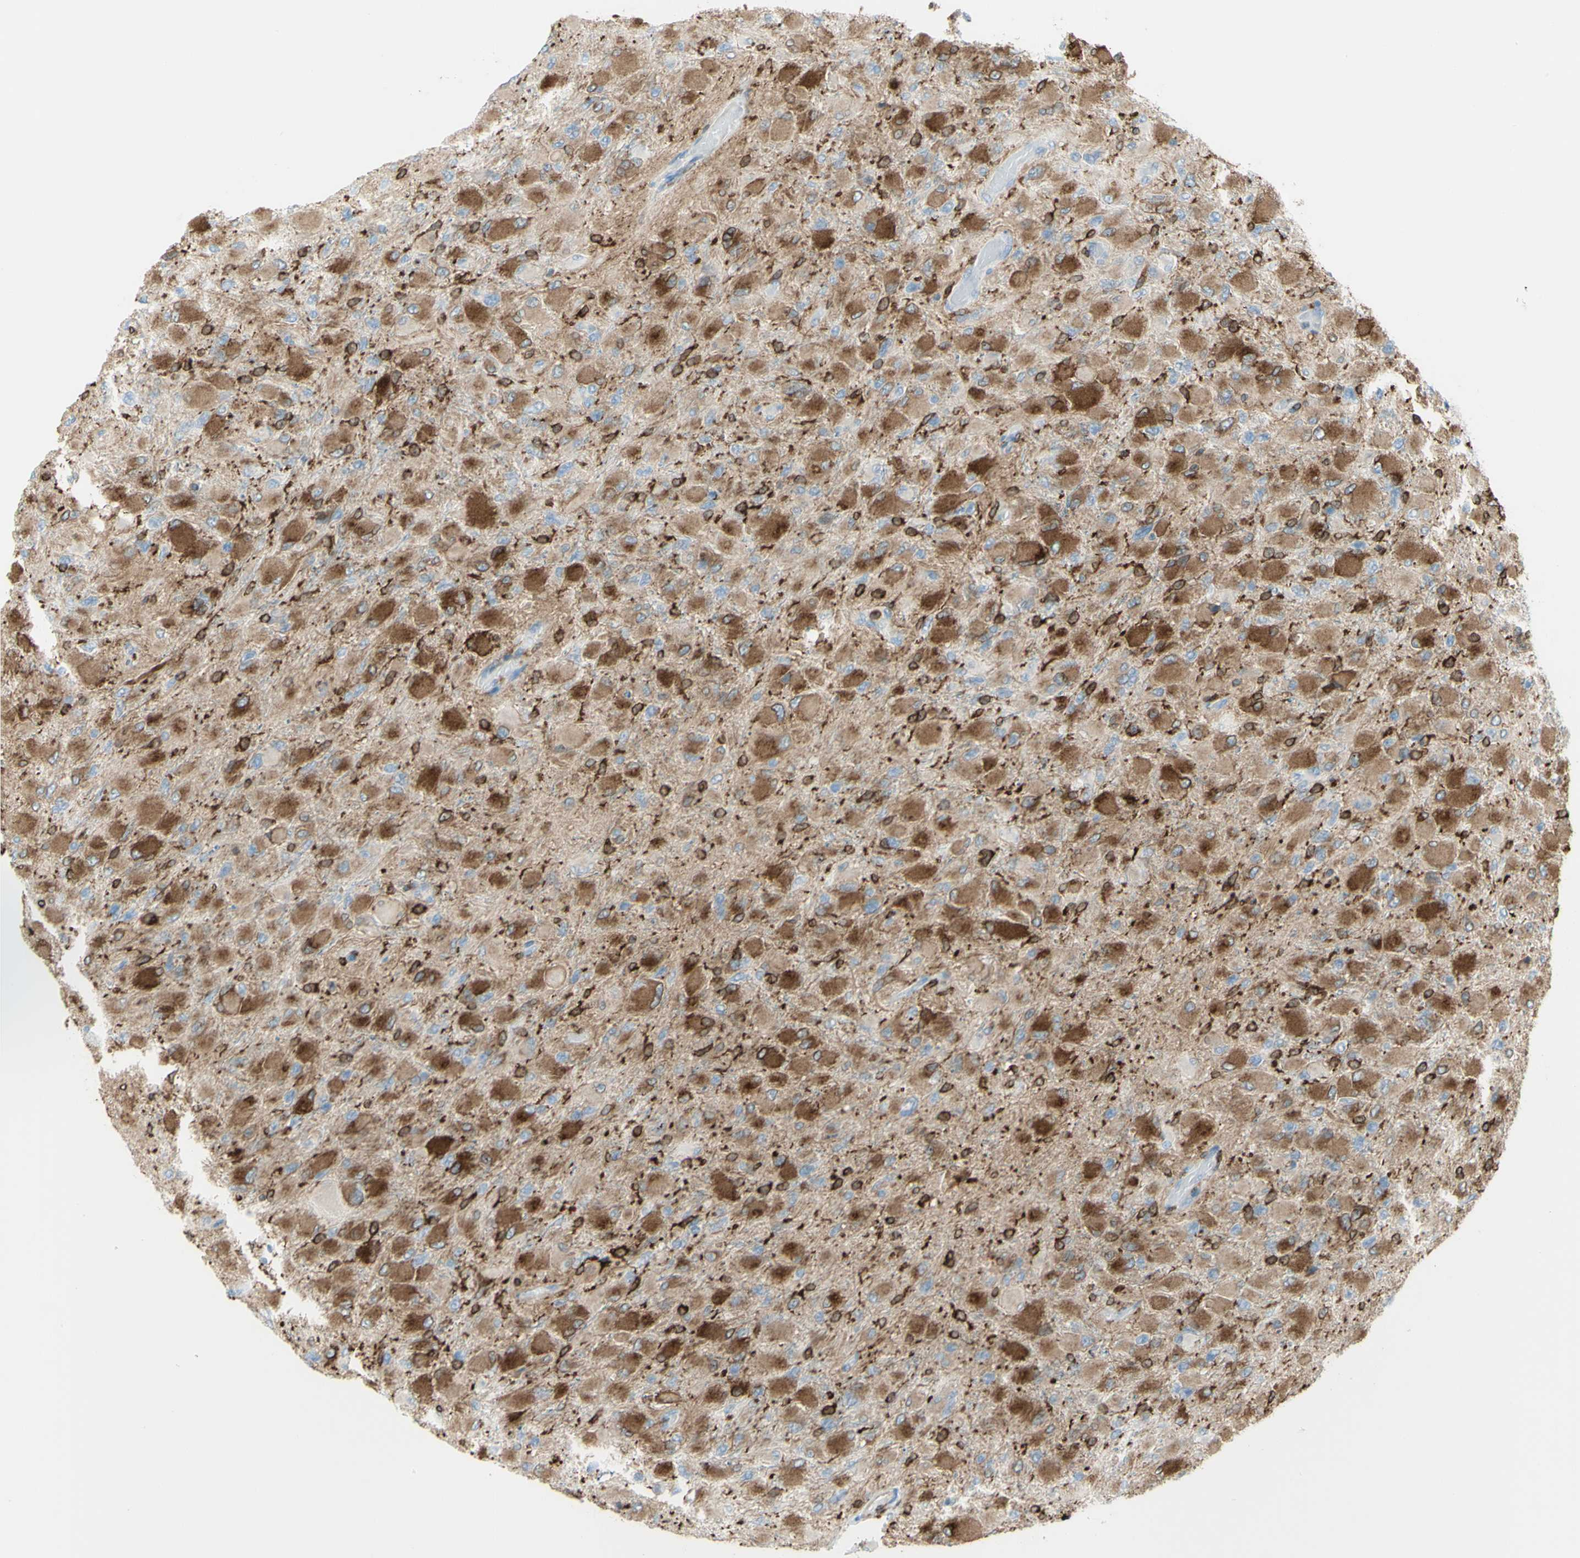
{"staining": {"intensity": "moderate", "quantity": ">75%", "location": "cytoplasmic/membranous"}, "tissue": "glioma", "cell_type": "Tumor cells", "image_type": "cancer", "snomed": [{"axis": "morphology", "description": "Glioma, malignant, High grade"}, {"axis": "topography", "description": "Cerebral cortex"}], "caption": "Immunohistochemistry (IHC) (DAB (3,3'-diaminobenzidine)) staining of glioma displays moderate cytoplasmic/membranous protein staining in approximately >75% of tumor cells. (DAB = brown stain, brightfield microscopy at high magnification).", "gene": "CD74", "patient": {"sex": "female", "age": 36}}